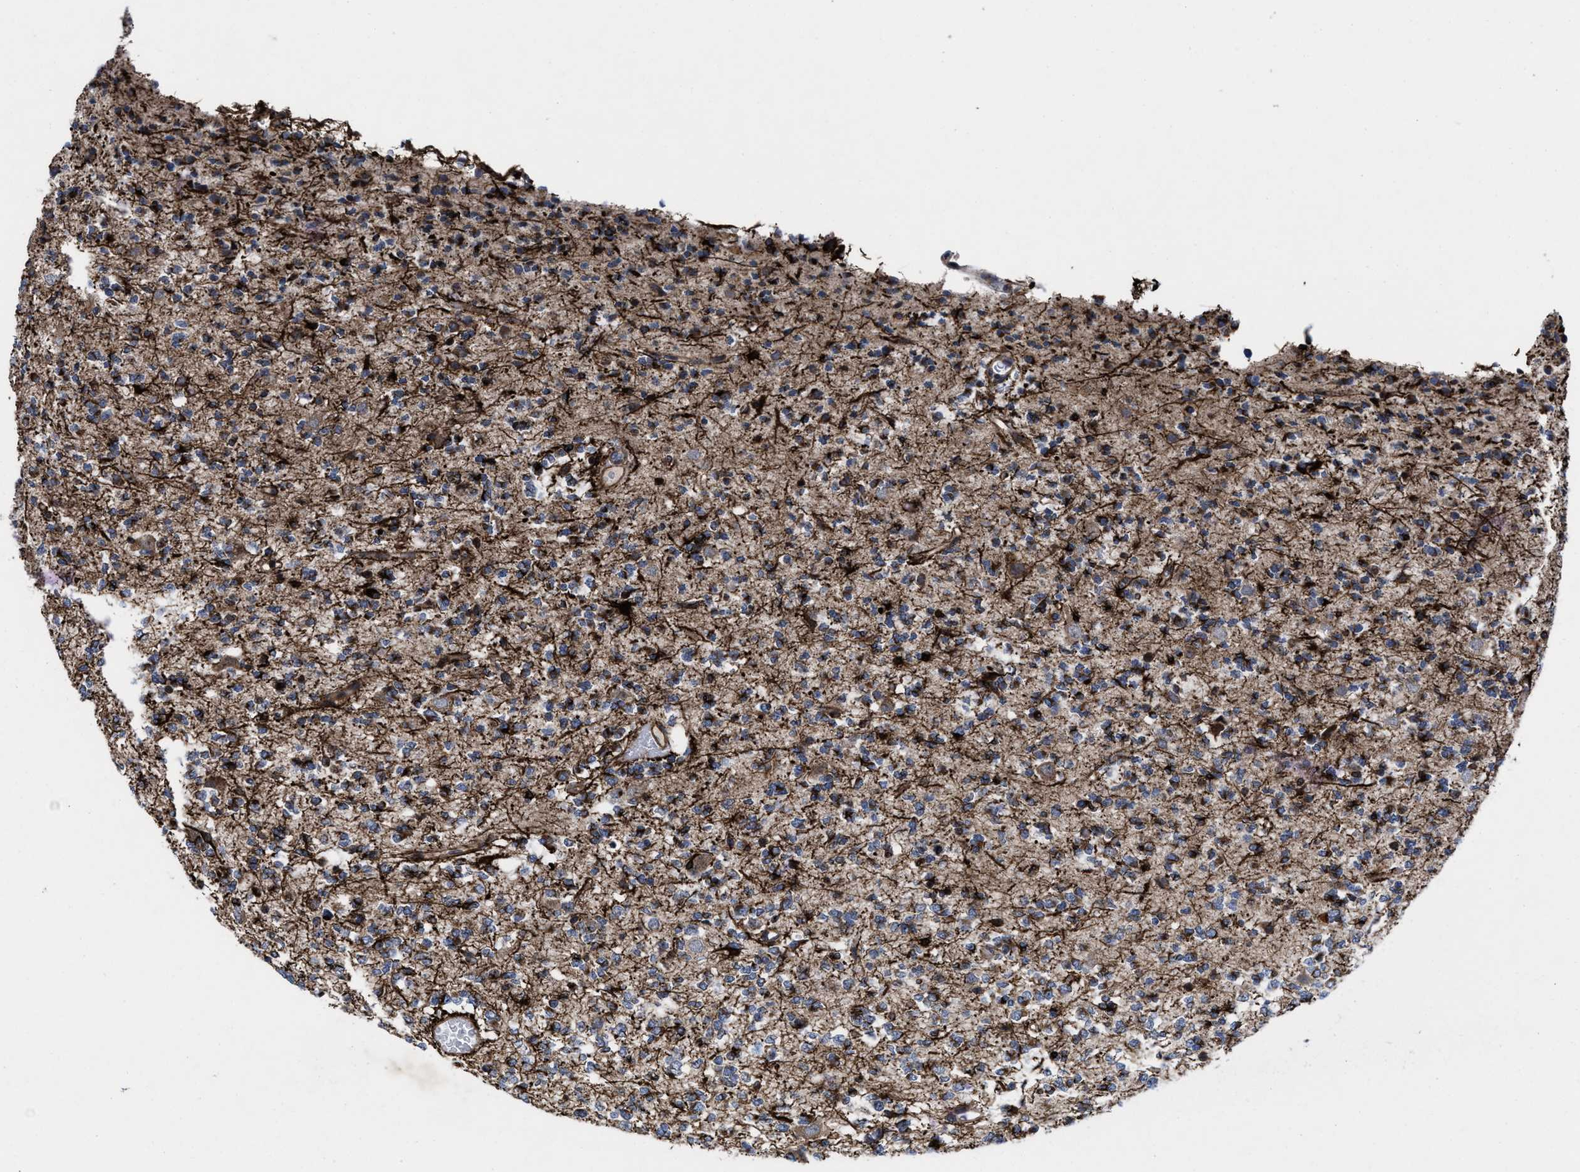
{"staining": {"intensity": "moderate", "quantity": "25%-75%", "location": "cytoplasmic/membranous"}, "tissue": "glioma", "cell_type": "Tumor cells", "image_type": "cancer", "snomed": [{"axis": "morphology", "description": "Glioma, malignant, Low grade"}, {"axis": "topography", "description": "Brain"}], "caption": "This is an image of immunohistochemistry (IHC) staining of low-grade glioma (malignant), which shows moderate expression in the cytoplasmic/membranous of tumor cells.", "gene": "MRPL50", "patient": {"sex": "male", "age": 38}}